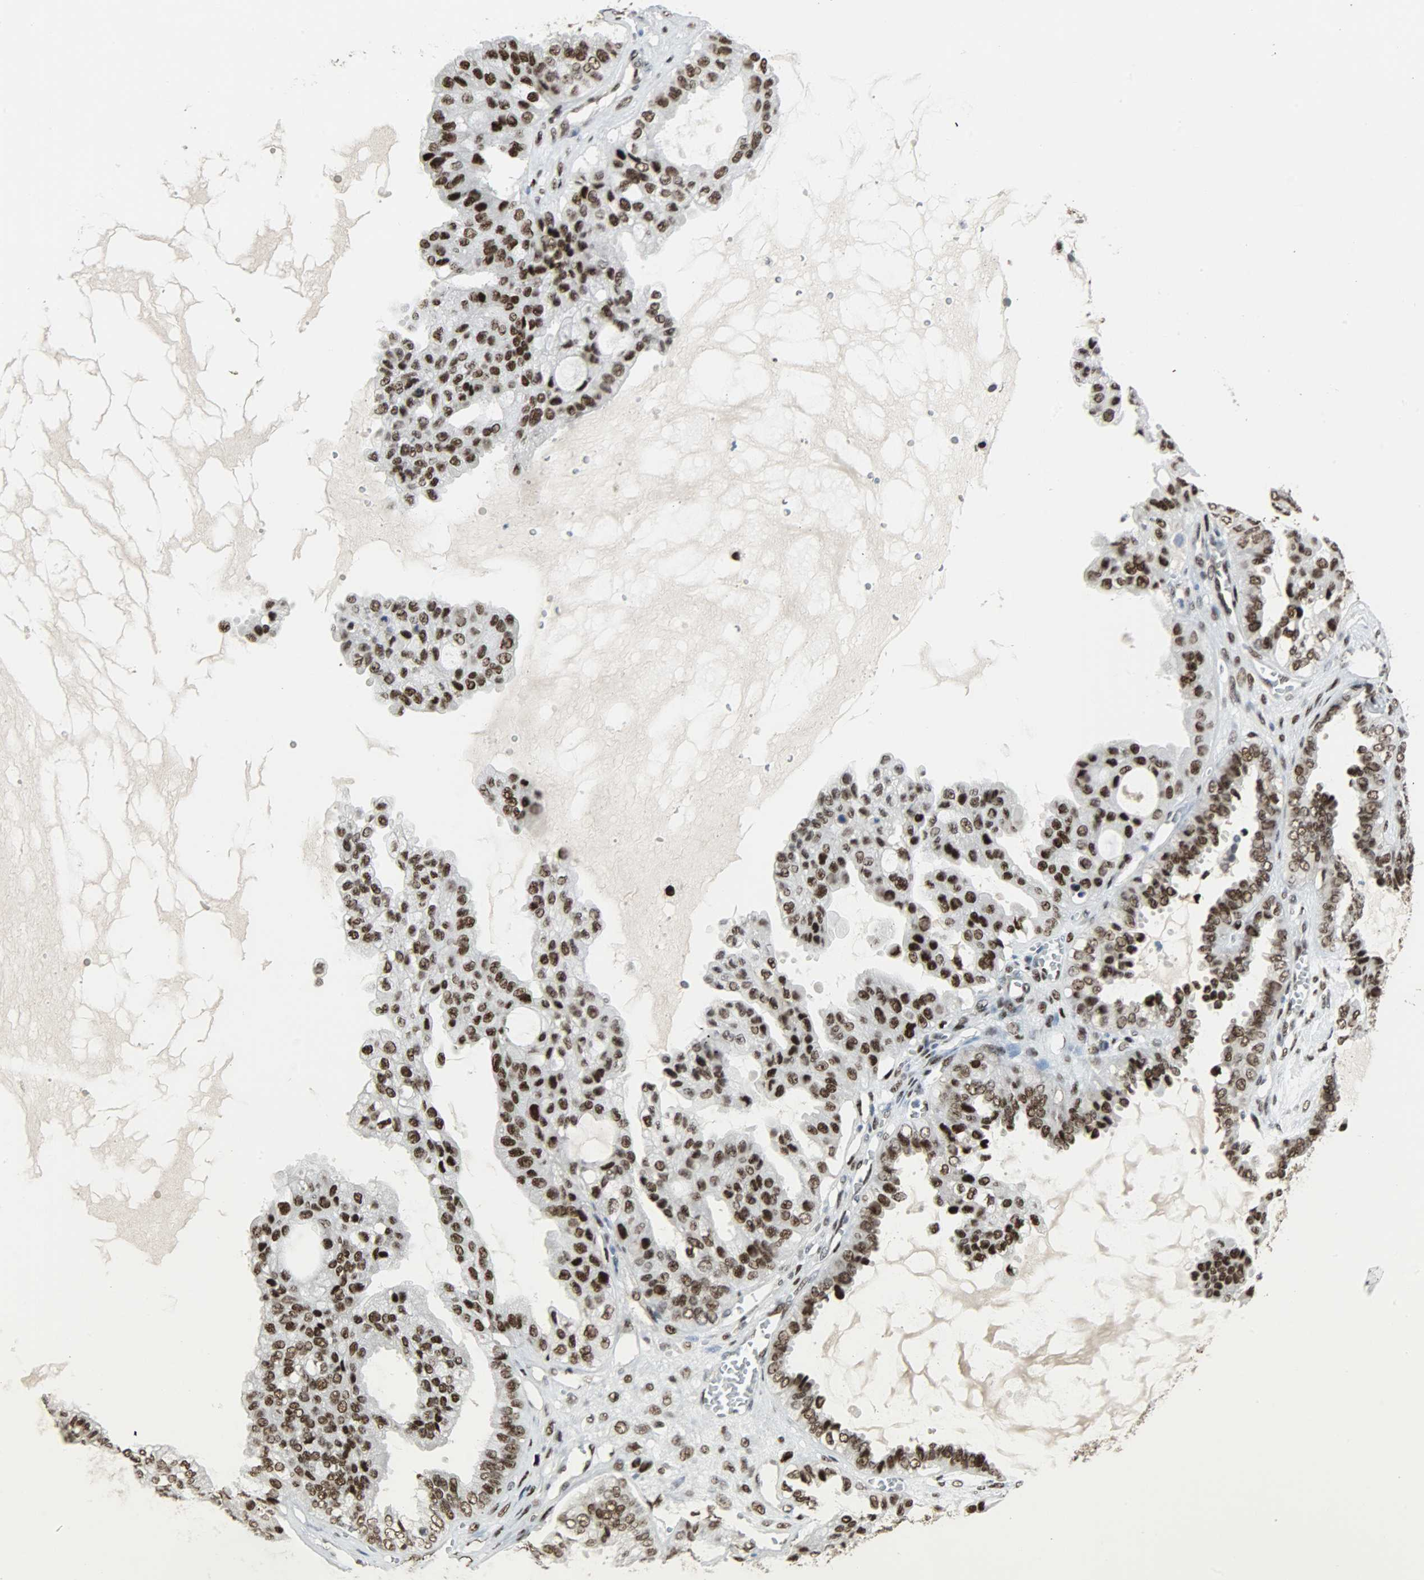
{"staining": {"intensity": "strong", "quantity": ">75%", "location": "nuclear"}, "tissue": "ovarian cancer", "cell_type": "Tumor cells", "image_type": "cancer", "snomed": [{"axis": "morphology", "description": "Carcinoma, NOS"}, {"axis": "morphology", "description": "Carcinoma, endometroid"}, {"axis": "topography", "description": "Ovary"}], "caption": "Ovarian cancer stained for a protein (brown) shows strong nuclear positive expression in about >75% of tumor cells.", "gene": "SSB", "patient": {"sex": "female", "age": 50}}